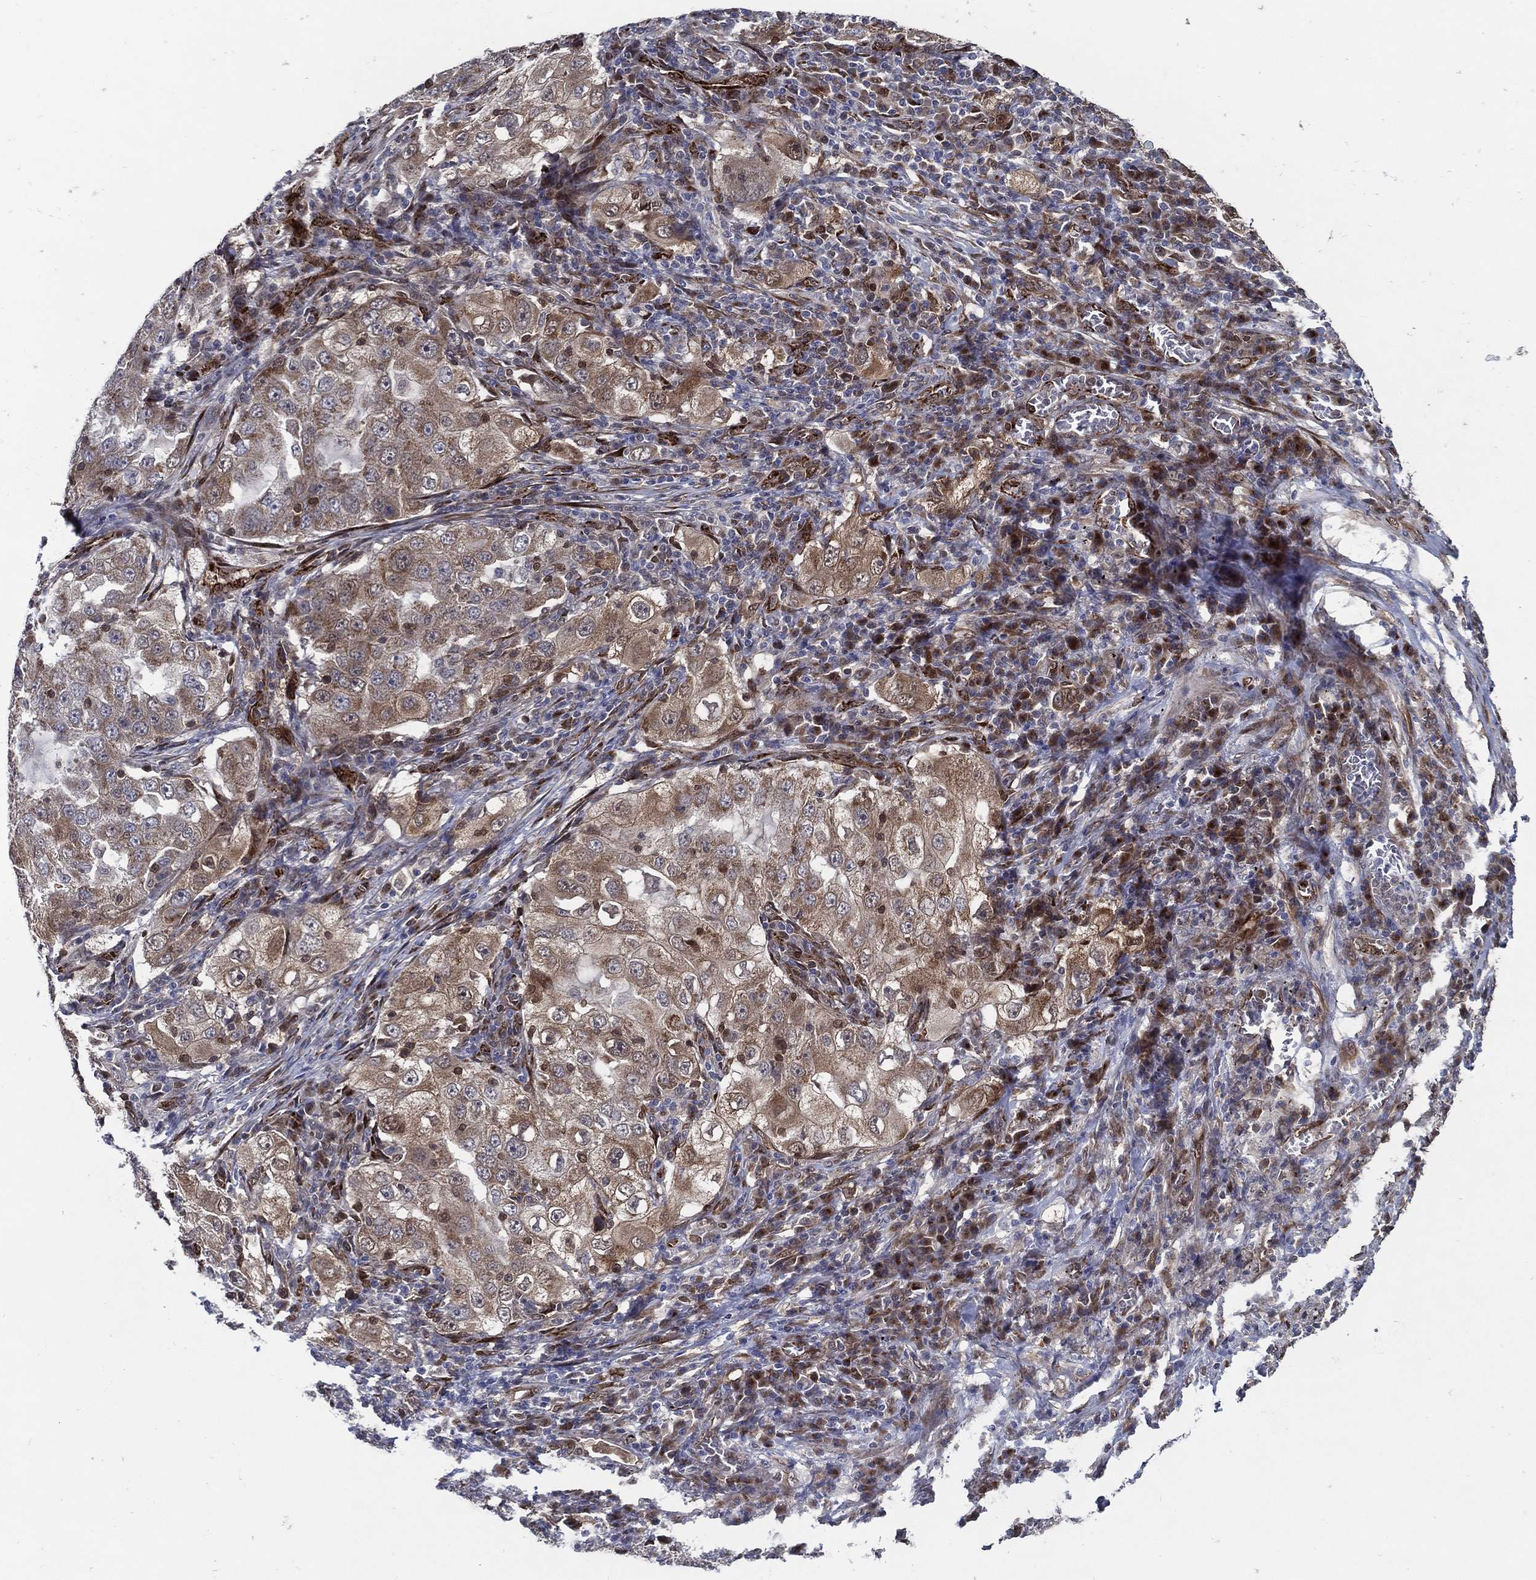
{"staining": {"intensity": "moderate", "quantity": "<25%", "location": "cytoplasmic/membranous"}, "tissue": "lung cancer", "cell_type": "Tumor cells", "image_type": "cancer", "snomed": [{"axis": "morphology", "description": "Adenocarcinoma, NOS"}, {"axis": "topography", "description": "Lung"}], "caption": "Adenocarcinoma (lung) was stained to show a protein in brown. There is low levels of moderate cytoplasmic/membranous staining in about <25% of tumor cells.", "gene": "ARHGAP11A", "patient": {"sex": "female", "age": 61}}